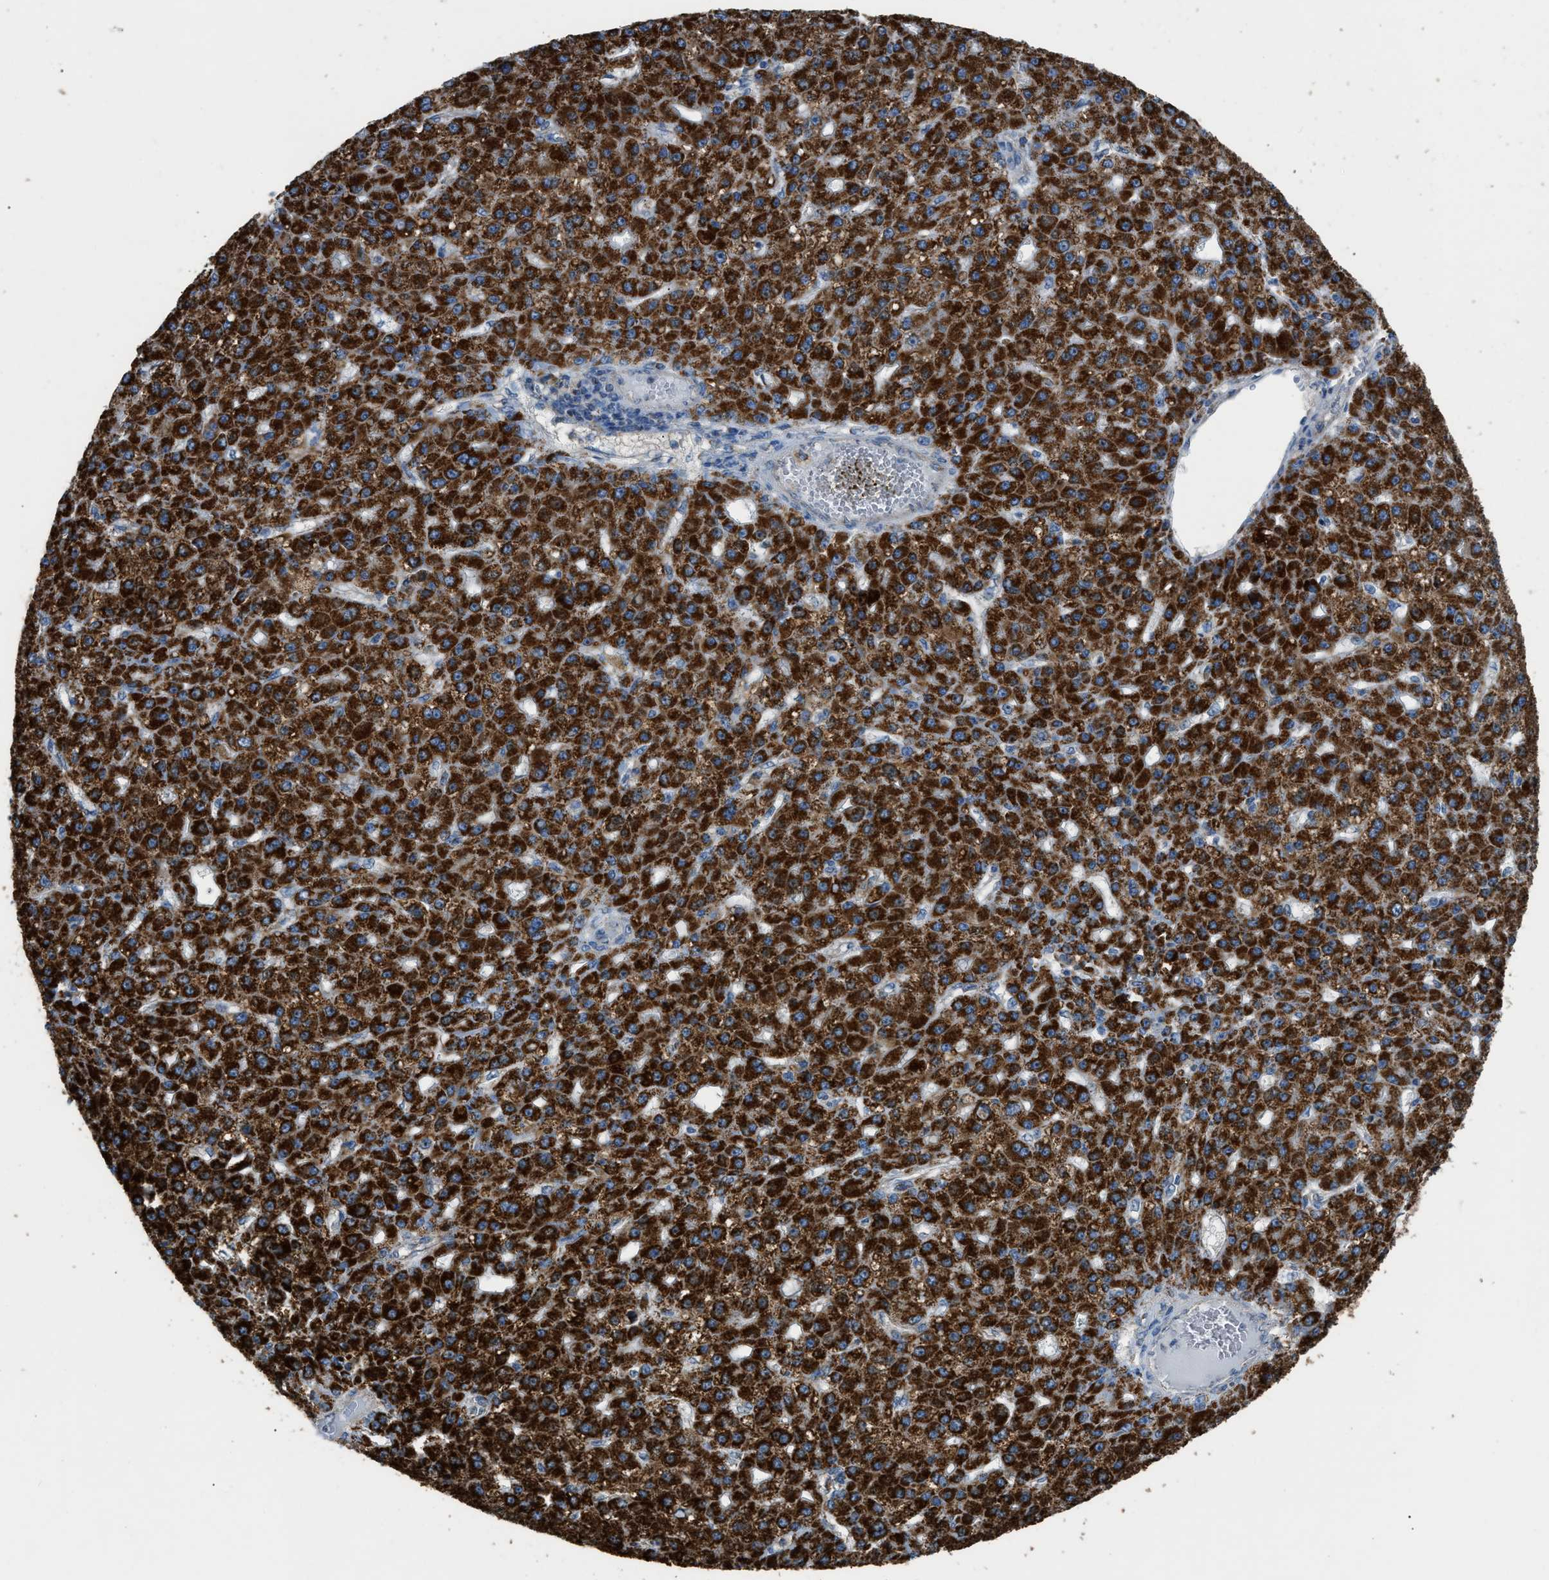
{"staining": {"intensity": "strong", "quantity": ">75%", "location": "cytoplasmic/membranous"}, "tissue": "liver cancer", "cell_type": "Tumor cells", "image_type": "cancer", "snomed": [{"axis": "morphology", "description": "Carcinoma, Hepatocellular, NOS"}, {"axis": "topography", "description": "Liver"}], "caption": "This photomicrograph exhibits immunohistochemistry staining of human liver hepatocellular carcinoma, with high strong cytoplasmic/membranous expression in about >75% of tumor cells.", "gene": "ETFB", "patient": {"sex": "male", "age": 67}}